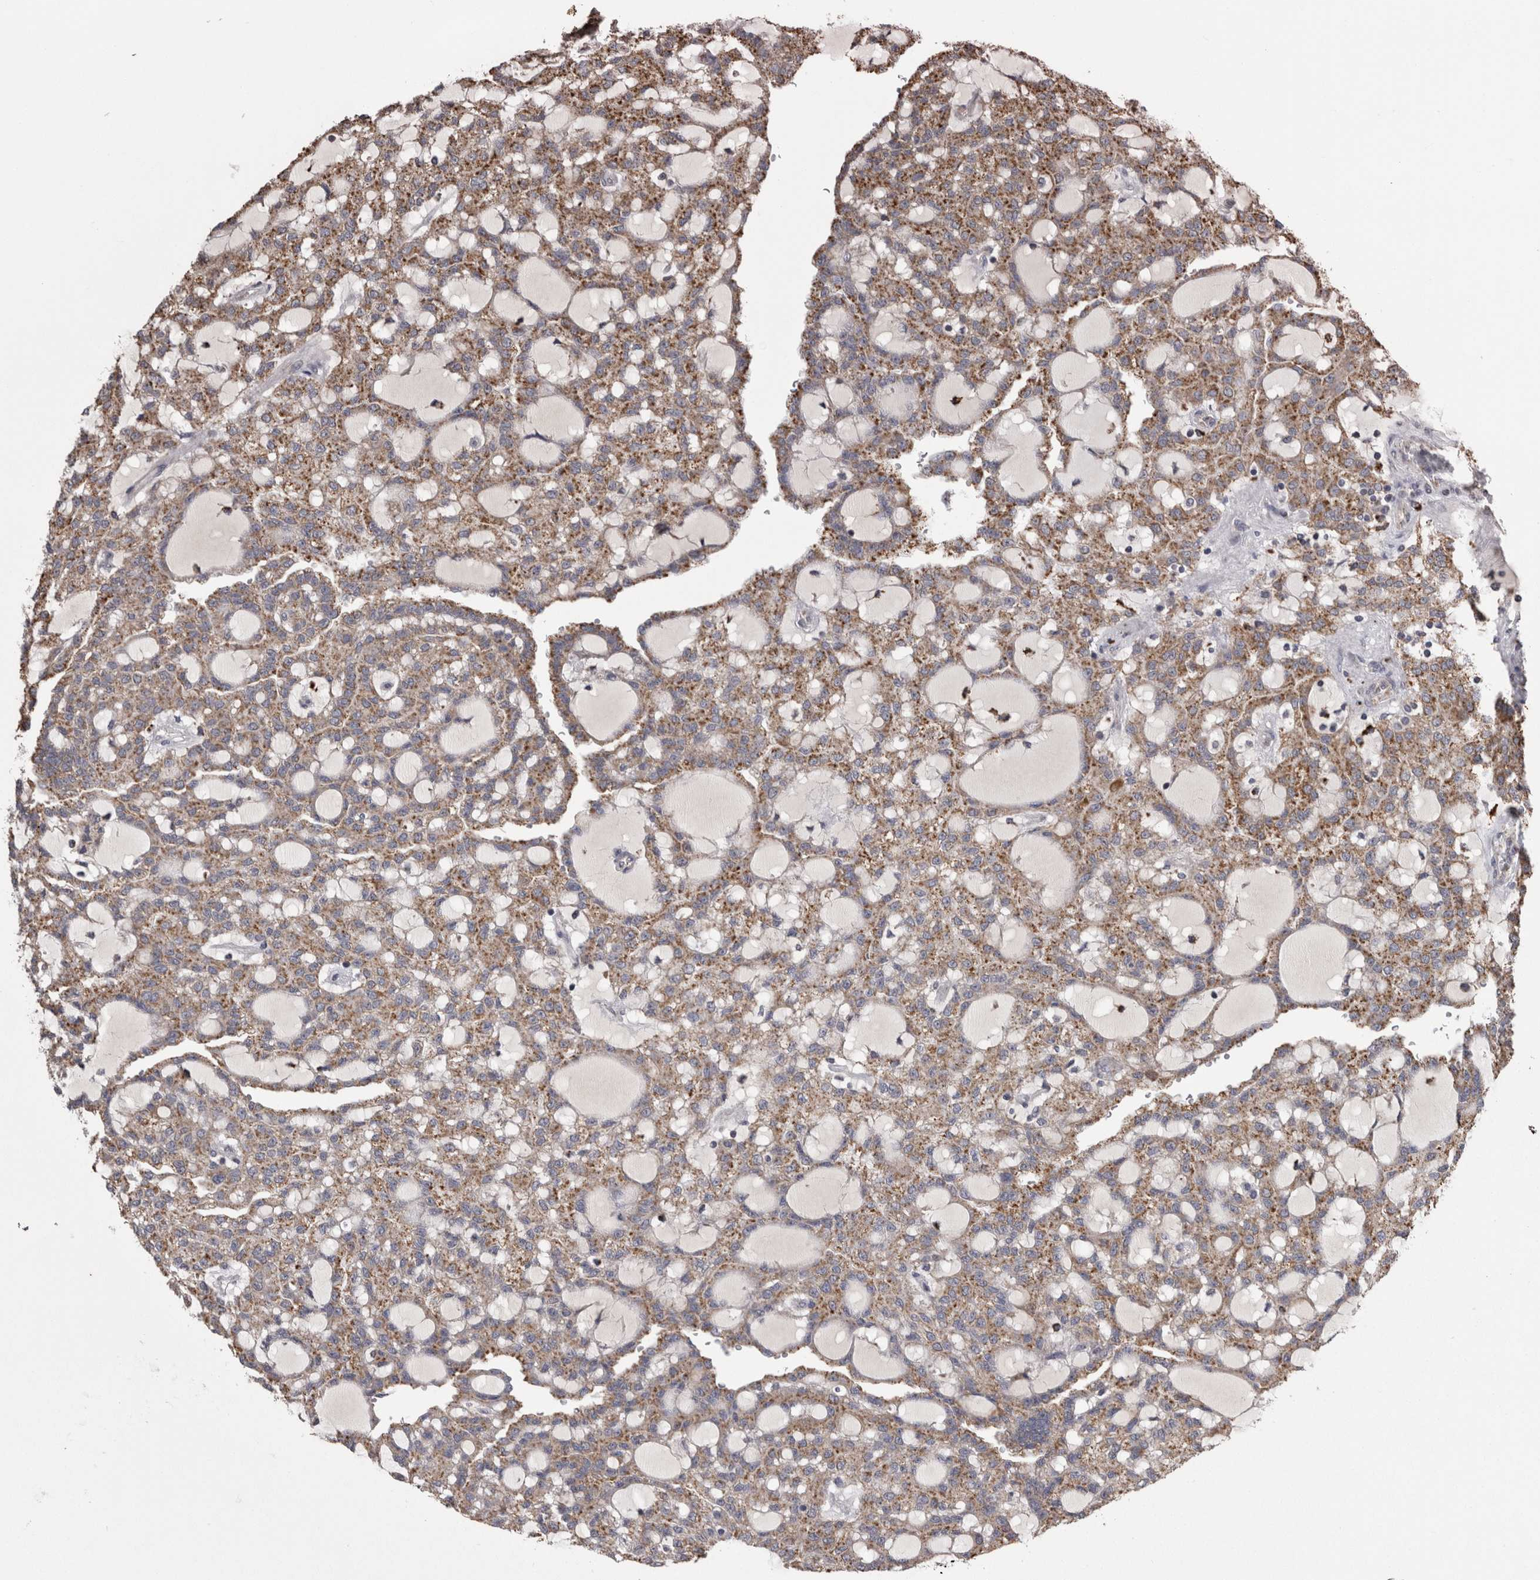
{"staining": {"intensity": "moderate", "quantity": ">75%", "location": "cytoplasmic/membranous"}, "tissue": "renal cancer", "cell_type": "Tumor cells", "image_type": "cancer", "snomed": [{"axis": "morphology", "description": "Adenocarcinoma, NOS"}, {"axis": "topography", "description": "Kidney"}], "caption": "A medium amount of moderate cytoplasmic/membranous staining is seen in about >75% of tumor cells in renal cancer (adenocarcinoma) tissue.", "gene": "FRK", "patient": {"sex": "male", "age": 63}}